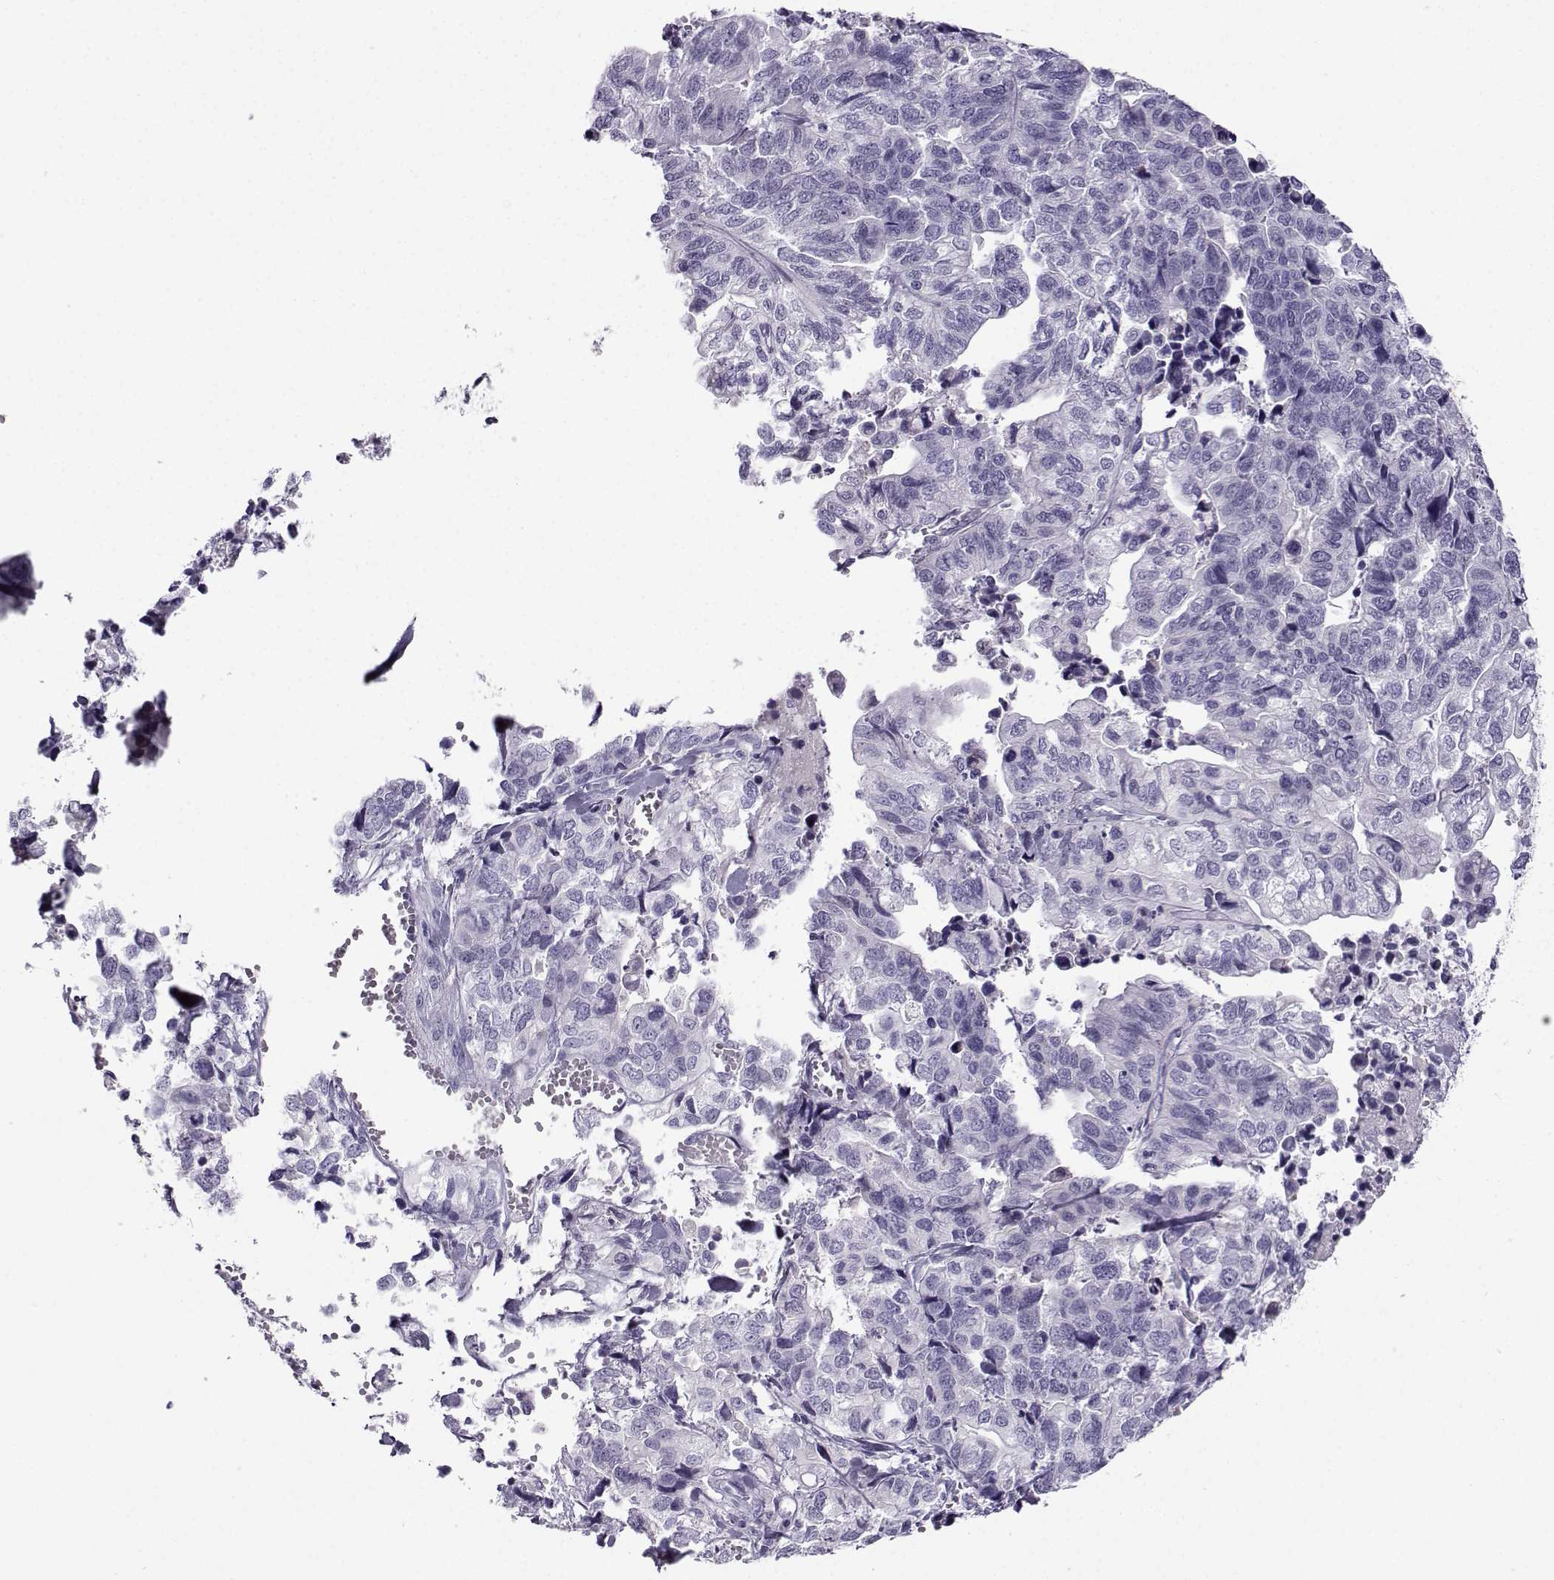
{"staining": {"intensity": "negative", "quantity": "none", "location": "none"}, "tissue": "stomach cancer", "cell_type": "Tumor cells", "image_type": "cancer", "snomed": [{"axis": "morphology", "description": "Adenocarcinoma, NOS"}, {"axis": "topography", "description": "Stomach, upper"}], "caption": "The photomicrograph reveals no significant expression in tumor cells of adenocarcinoma (stomach).", "gene": "ARMC2", "patient": {"sex": "female", "age": 67}}